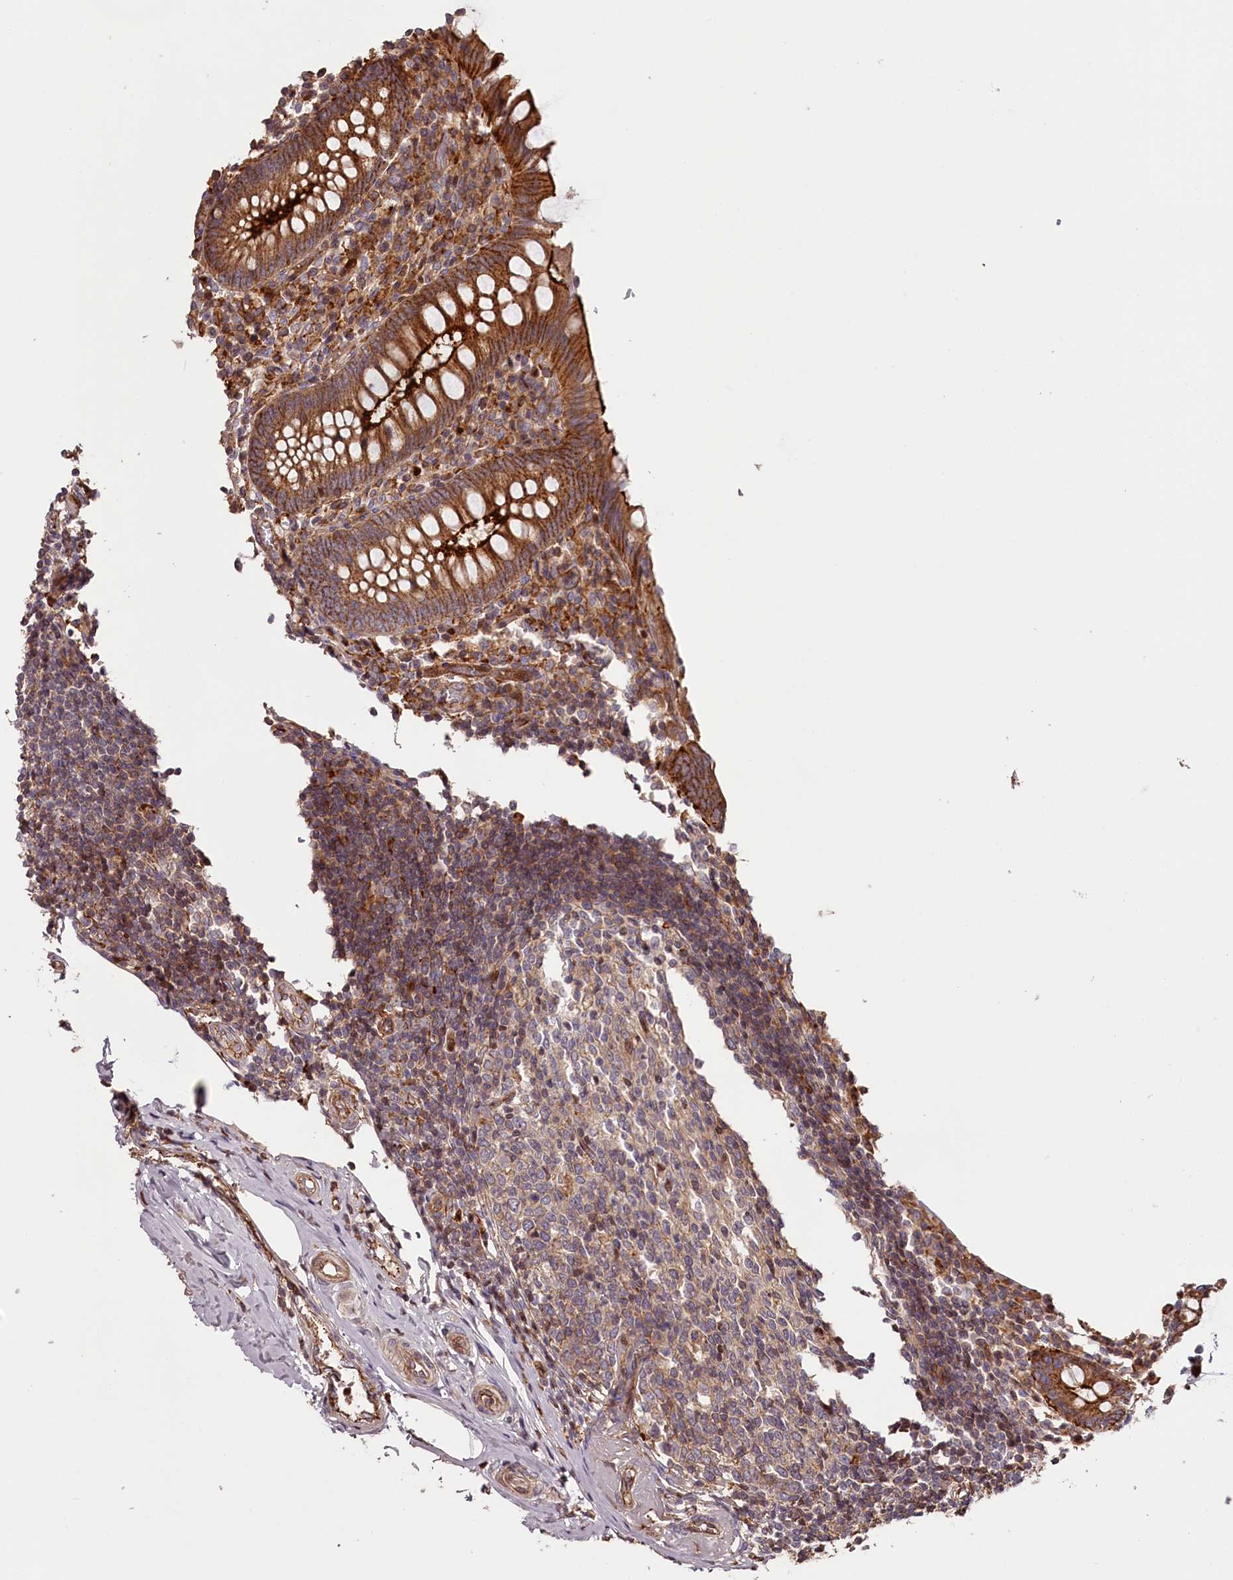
{"staining": {"intensity": "strong", "quantity": ">75%", "location": "cytoplasmic/membranous"}, "tissue": "appendix", "cell_type": "Glandular cells", "image_type": "normal", "snomed": [{"axis": "morphology", "description": "Normal tissue, NOS"}, {"axis": "topography", "description": "Appendix"}], "caption": "Appendix was stained to show a protein in brown. There is high levels of strong cytoplasmic/membranous staining in approximately >75% of glandular cells.", "gene": "KIF14", "patient": {"sex": "female", "age": 17}}